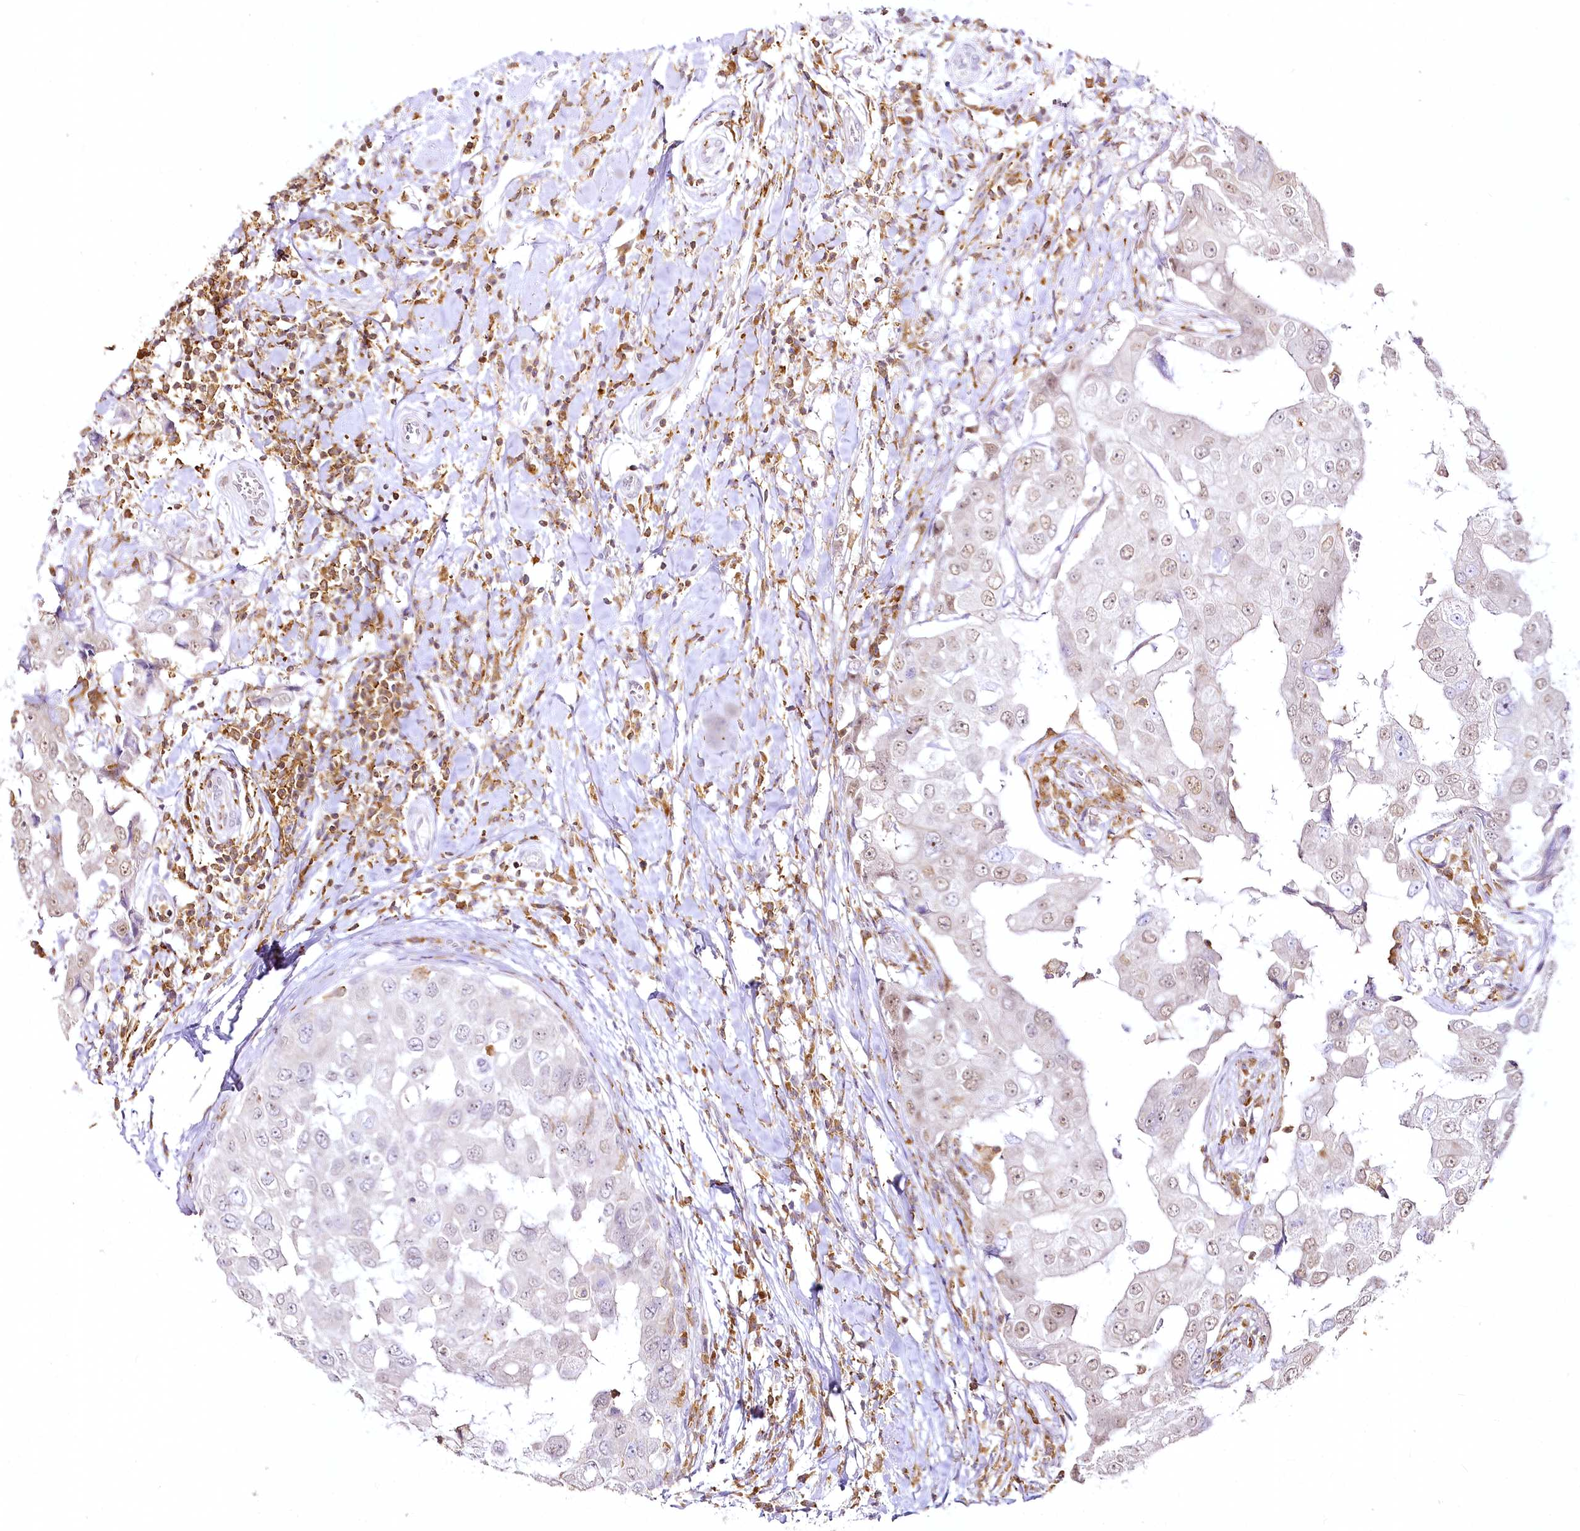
{"staining": {"intensity": "weak", "quantity": "25%-75%", "location": "nuclear"}, "tissue": "breast cancer", "cell_type": "Tumor cells", "image_type": "cancer", "snomed": [{"axis": "morphology", "description": "Duct carcinoma"}, {"axis": "topography", "description": "Breast"}], "caption": "Breast cancer (intraductal carcinoma) stained with a protein marker demonstrates weak staining in tumor cells.", "gene": "DOCK2", "patient": {"sex": "female", "age": 27}}